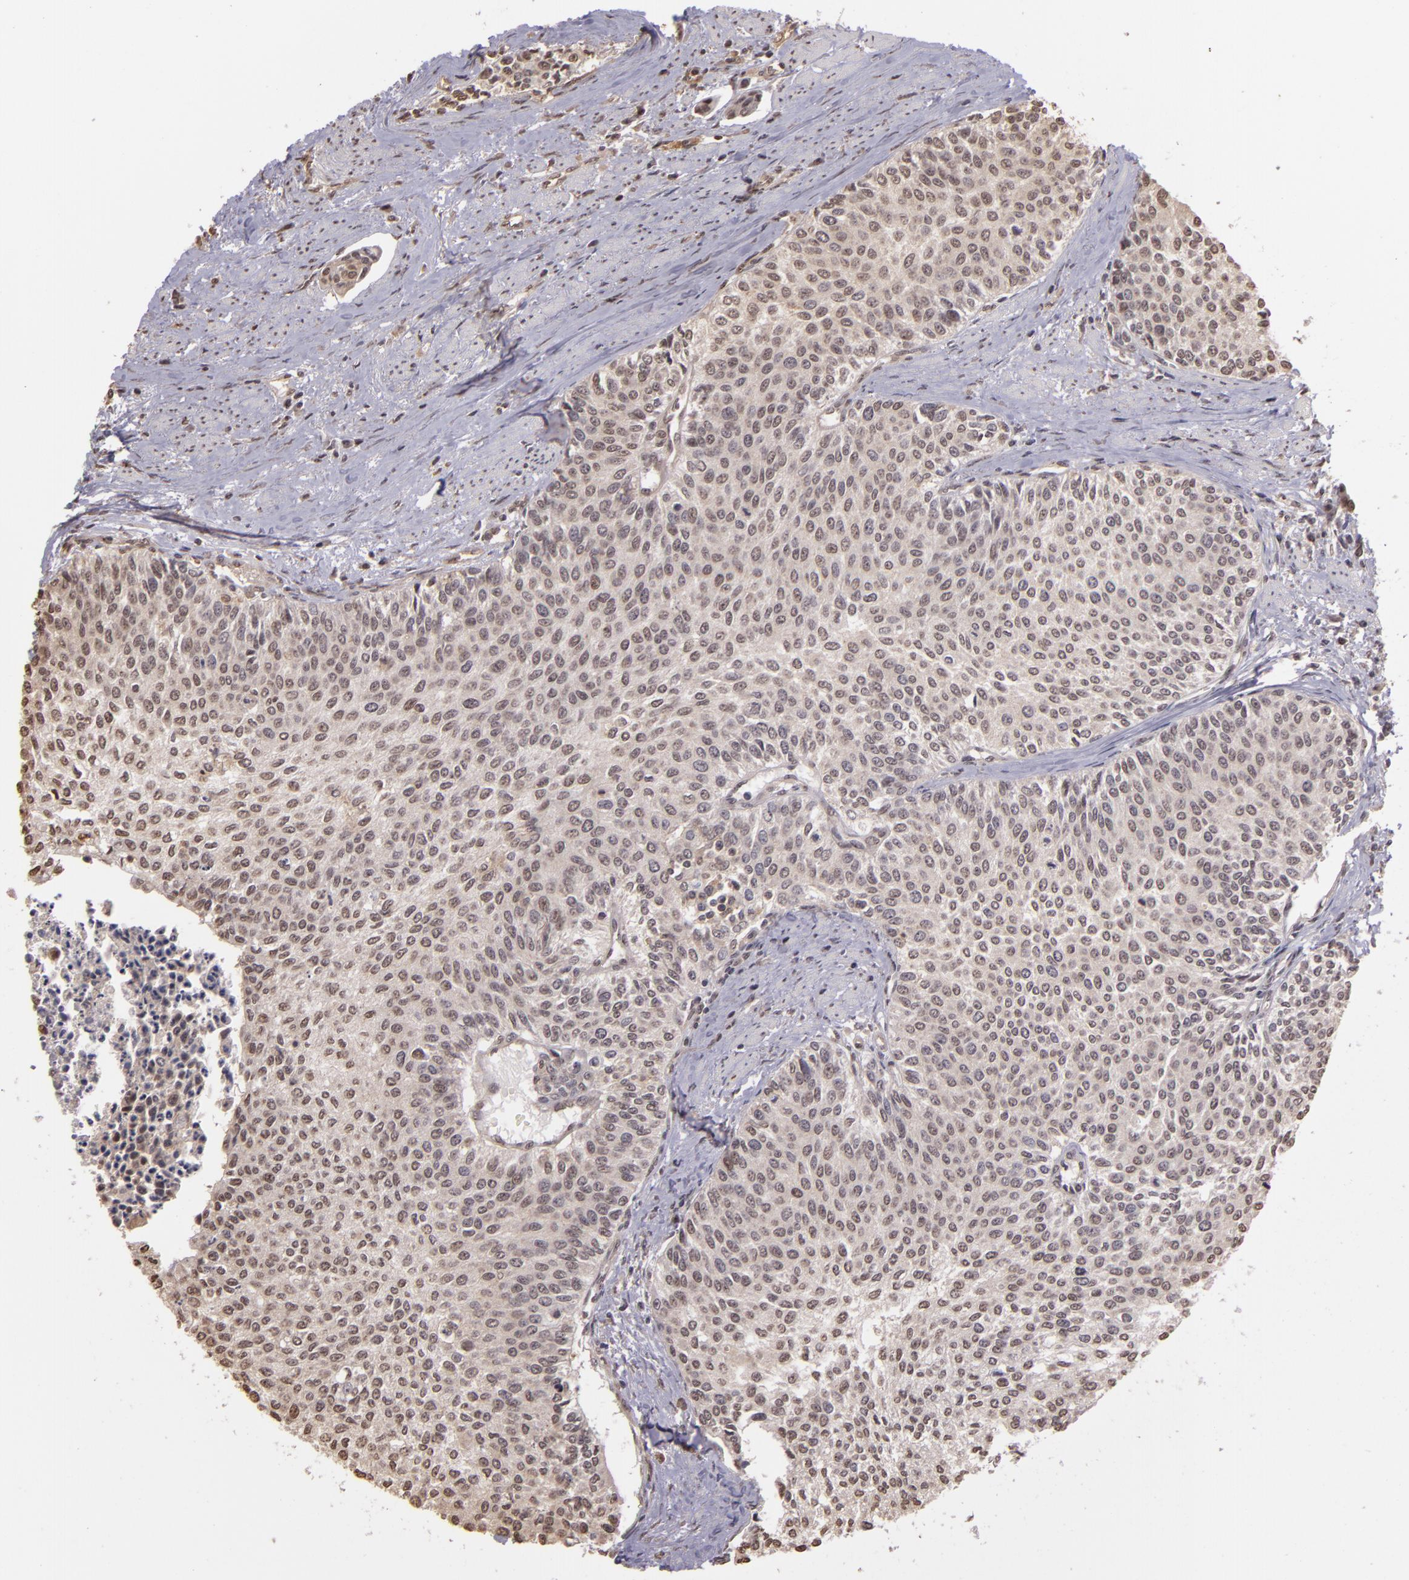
{"staining": {"intensity": "weak", "quantity": ">75%", "location": "cytoplasmic/membranous"}, "tissue": "urothelial cancer", "cell_type": "Tumor cells", "image_type": "cancer", "snomed": [{"axis": "morphology", "description": "Urothelial carcinoma, Low grade"}, {"axis": "topography", "description": "Urinary bladder"}], "caption": "About >75% of tumor cells in urothelial carcinoma (low-grade) display weak cytoplasmic/membranous protein expression as visualized by brown immunohistochemical staining.", "gene": "ARPC2", "patient": {"sex": "female", "age": 73}}